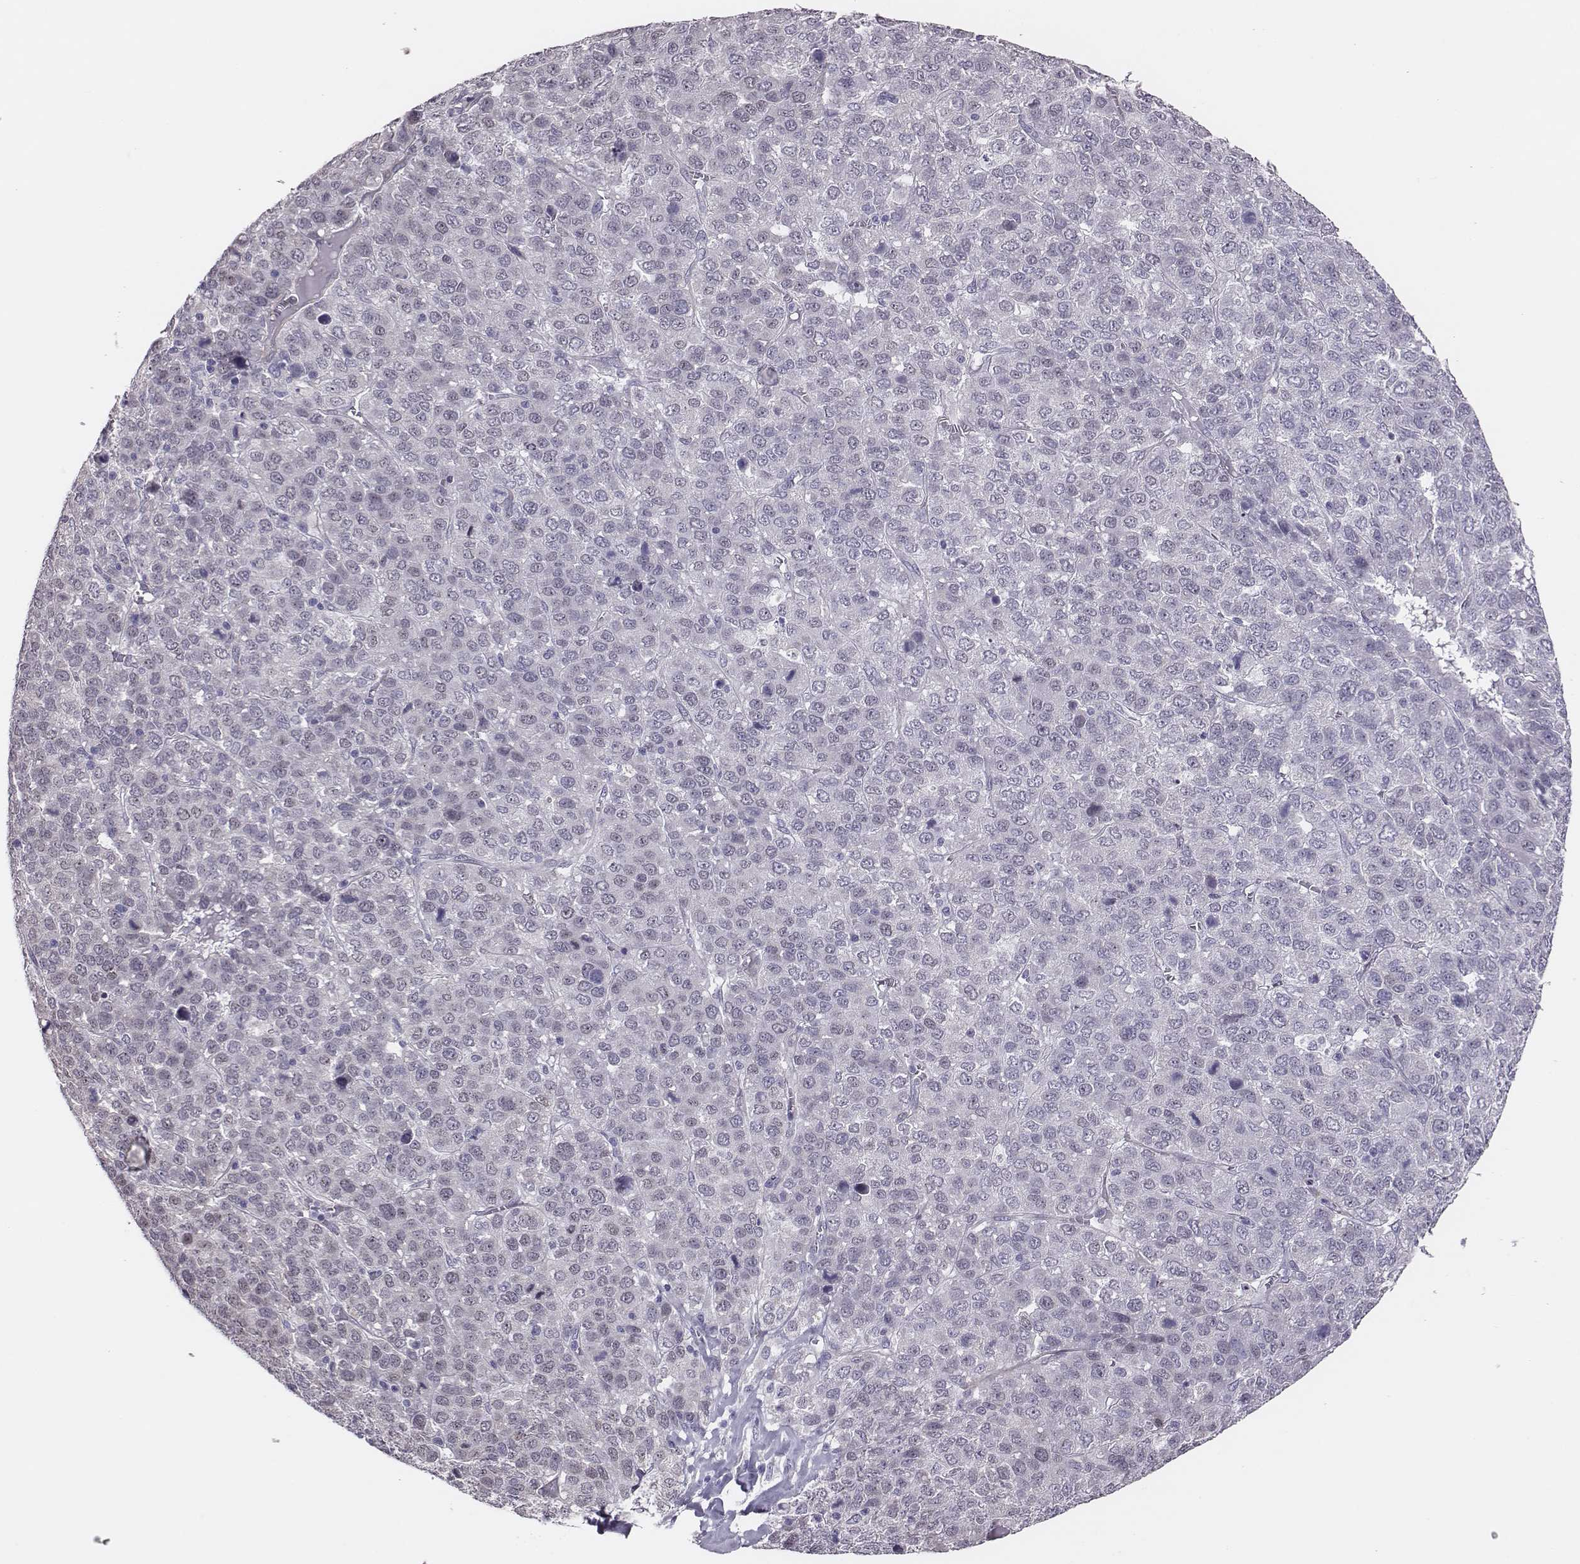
{"staining": {"intensity": "negative", "quantity": "none", "location": "none"}, "tissue": "liver cancer", "cell_type": "Tumor cells", "image_type": "cancer", "snomed": [{"axis": "morphology", "description": "Carcinoma, Hepatocellular, NOS"}, {"axis": "topography", "description": "Liver"}], "caption": "Immunohistochemistry histopathology image of hepatocellular carcinoma (liver) stained for a protein (brown), which exhibits no staining in tumor cells.", "gene": "SCML2", "patient": {"sex": "male", "age": 69}}